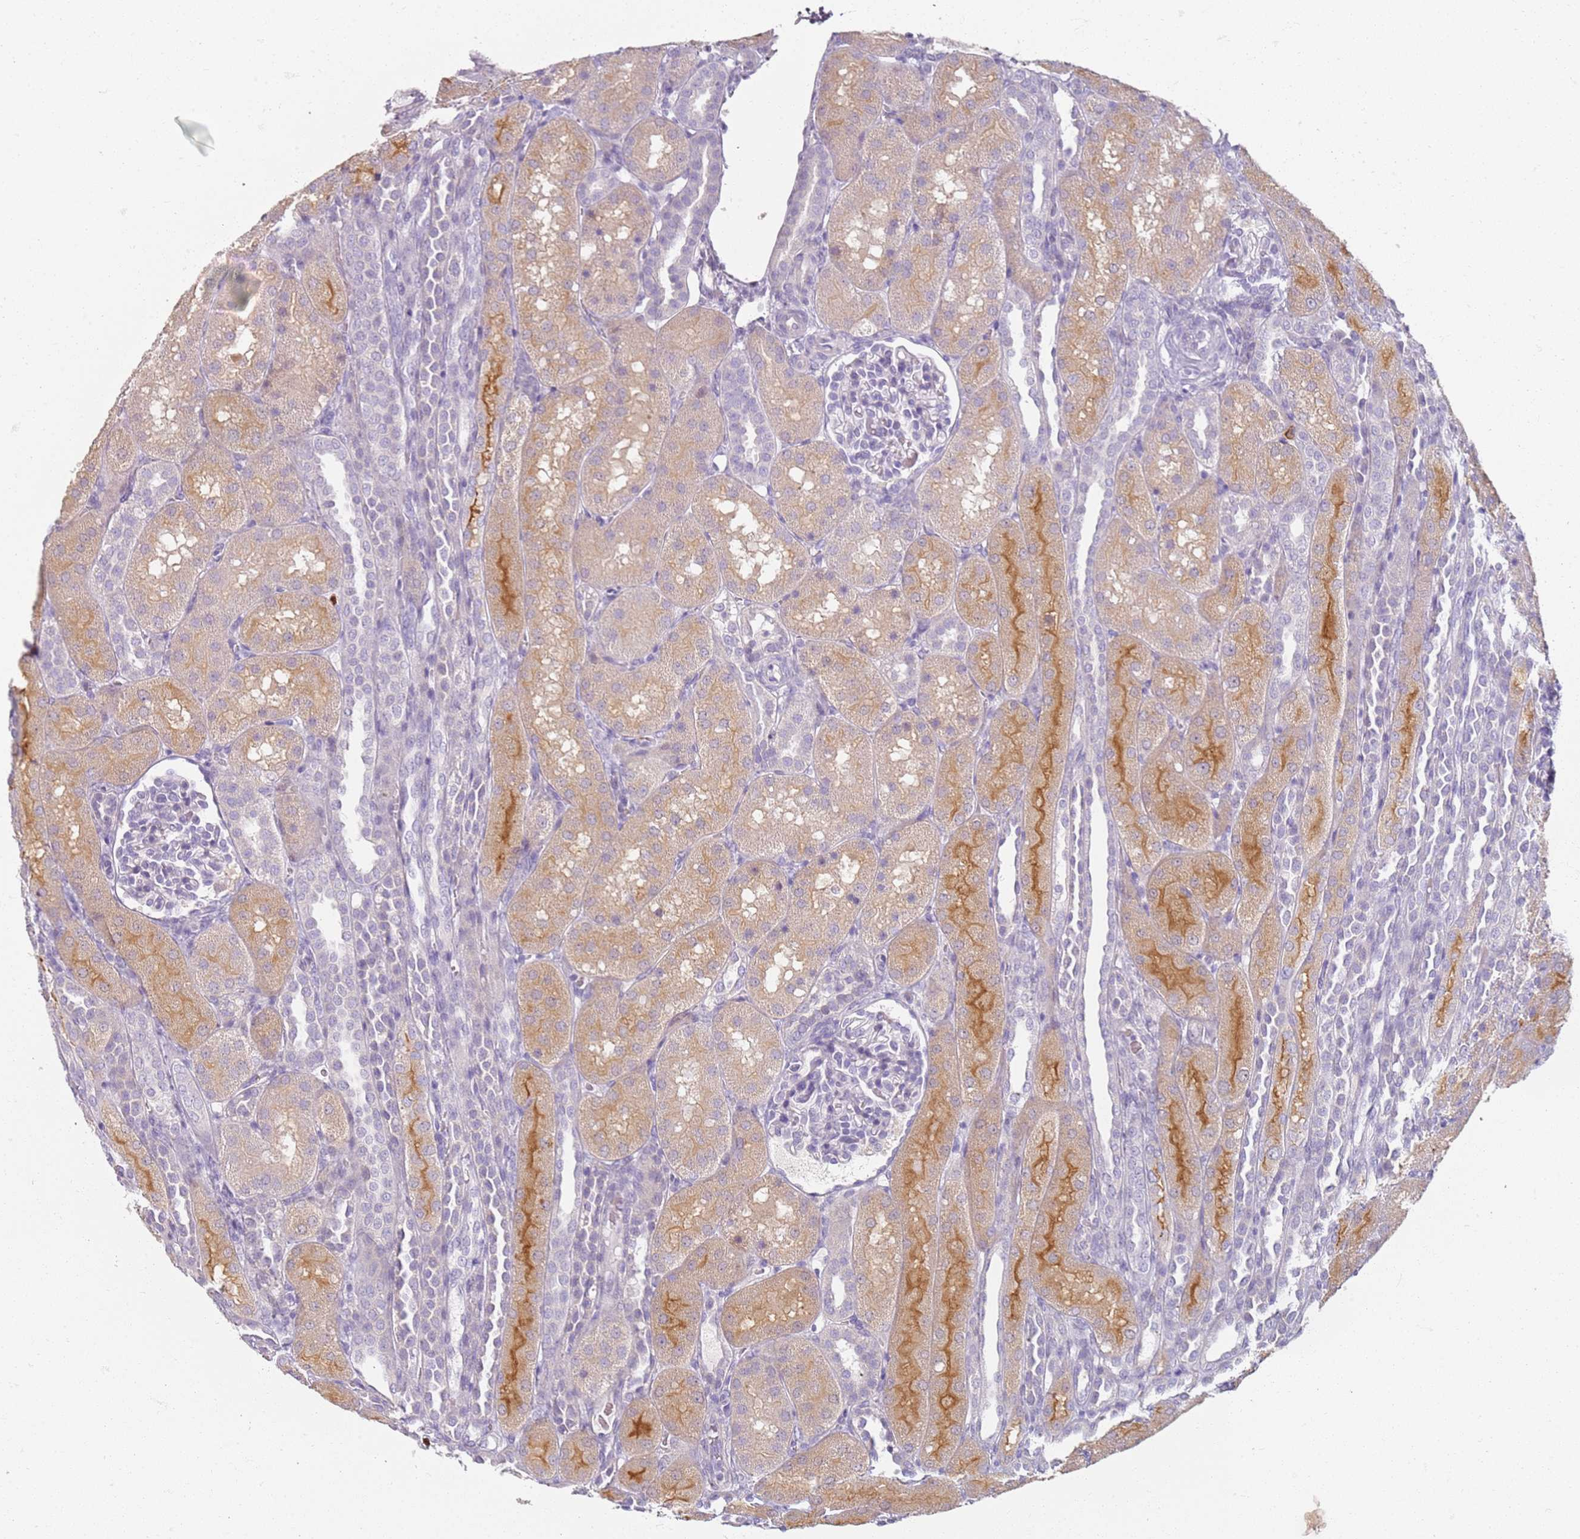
{"staining": {"intensity": "negative", "quantity": "none", "location": "none"}, "tissue": "kidney", "cell_type": "Cells in glomeruli", "image_type": "normal", "snomed": [{"axis": "morphology", "description": "Normal tissue, NOS"}, {"axis": "topography", "description": "Kidney"}], "caption": "Cells in glomeruli show no significant staining in benign kidney.", "gene": "CD40LG", "patient": {"sex": "male", "age": 1}}